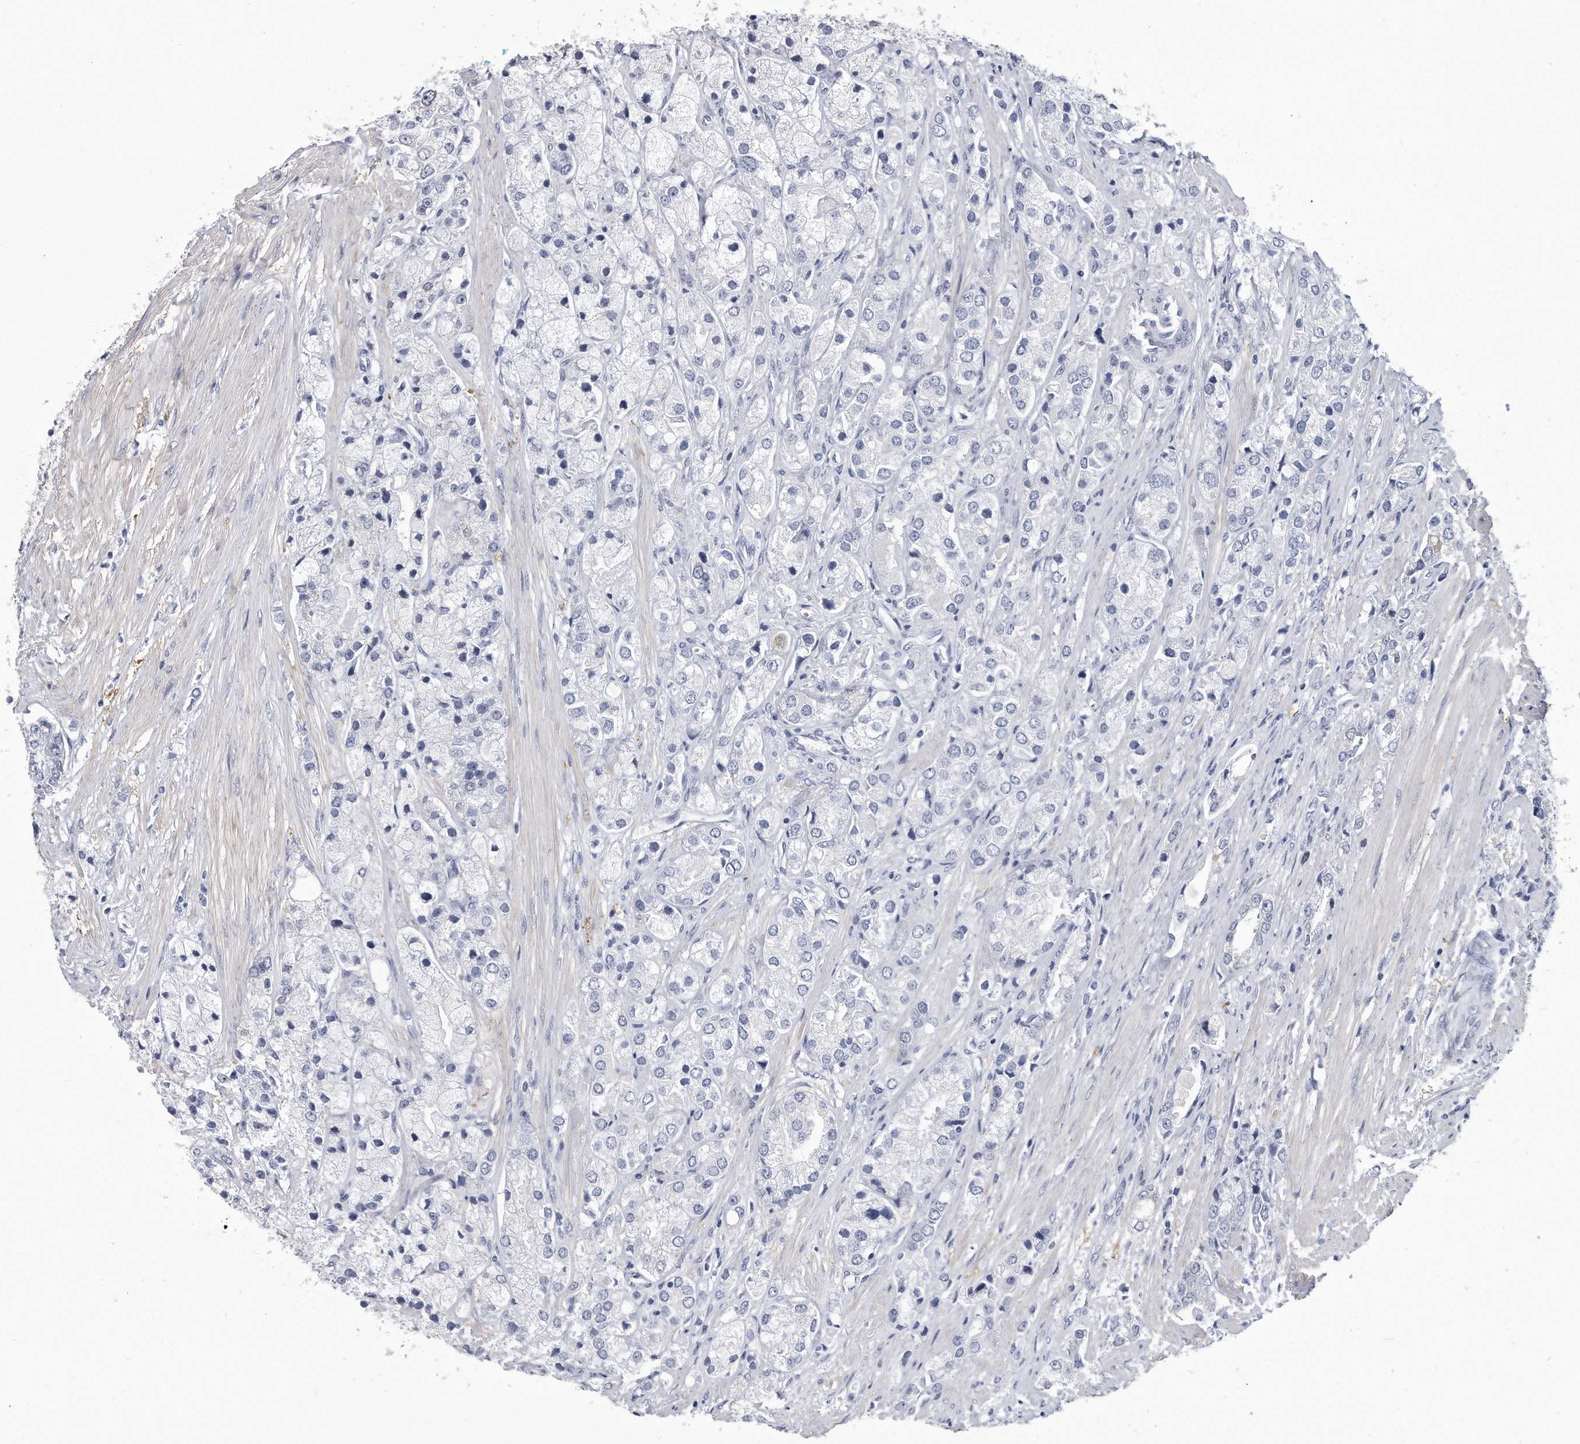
{"staining": {"intensity": "weak", "quantity": "<25%", "location": "cytoplasmic/membranous"}, "tissue": "prostate cancer", "cell_type": "Tumor cells", "image_type": "cancer", "snomed": [{"axis": "morphology", "description": "Adenocarcinoma, High grade"}, {"axis": "topography", "description": "Prostate"}], "caption": "Tumor cells show no significant positivity in high-grade adenocarcinoma (prostate).", "gene": "PYGB", "patient": {"sex": "male", "age": 50}}